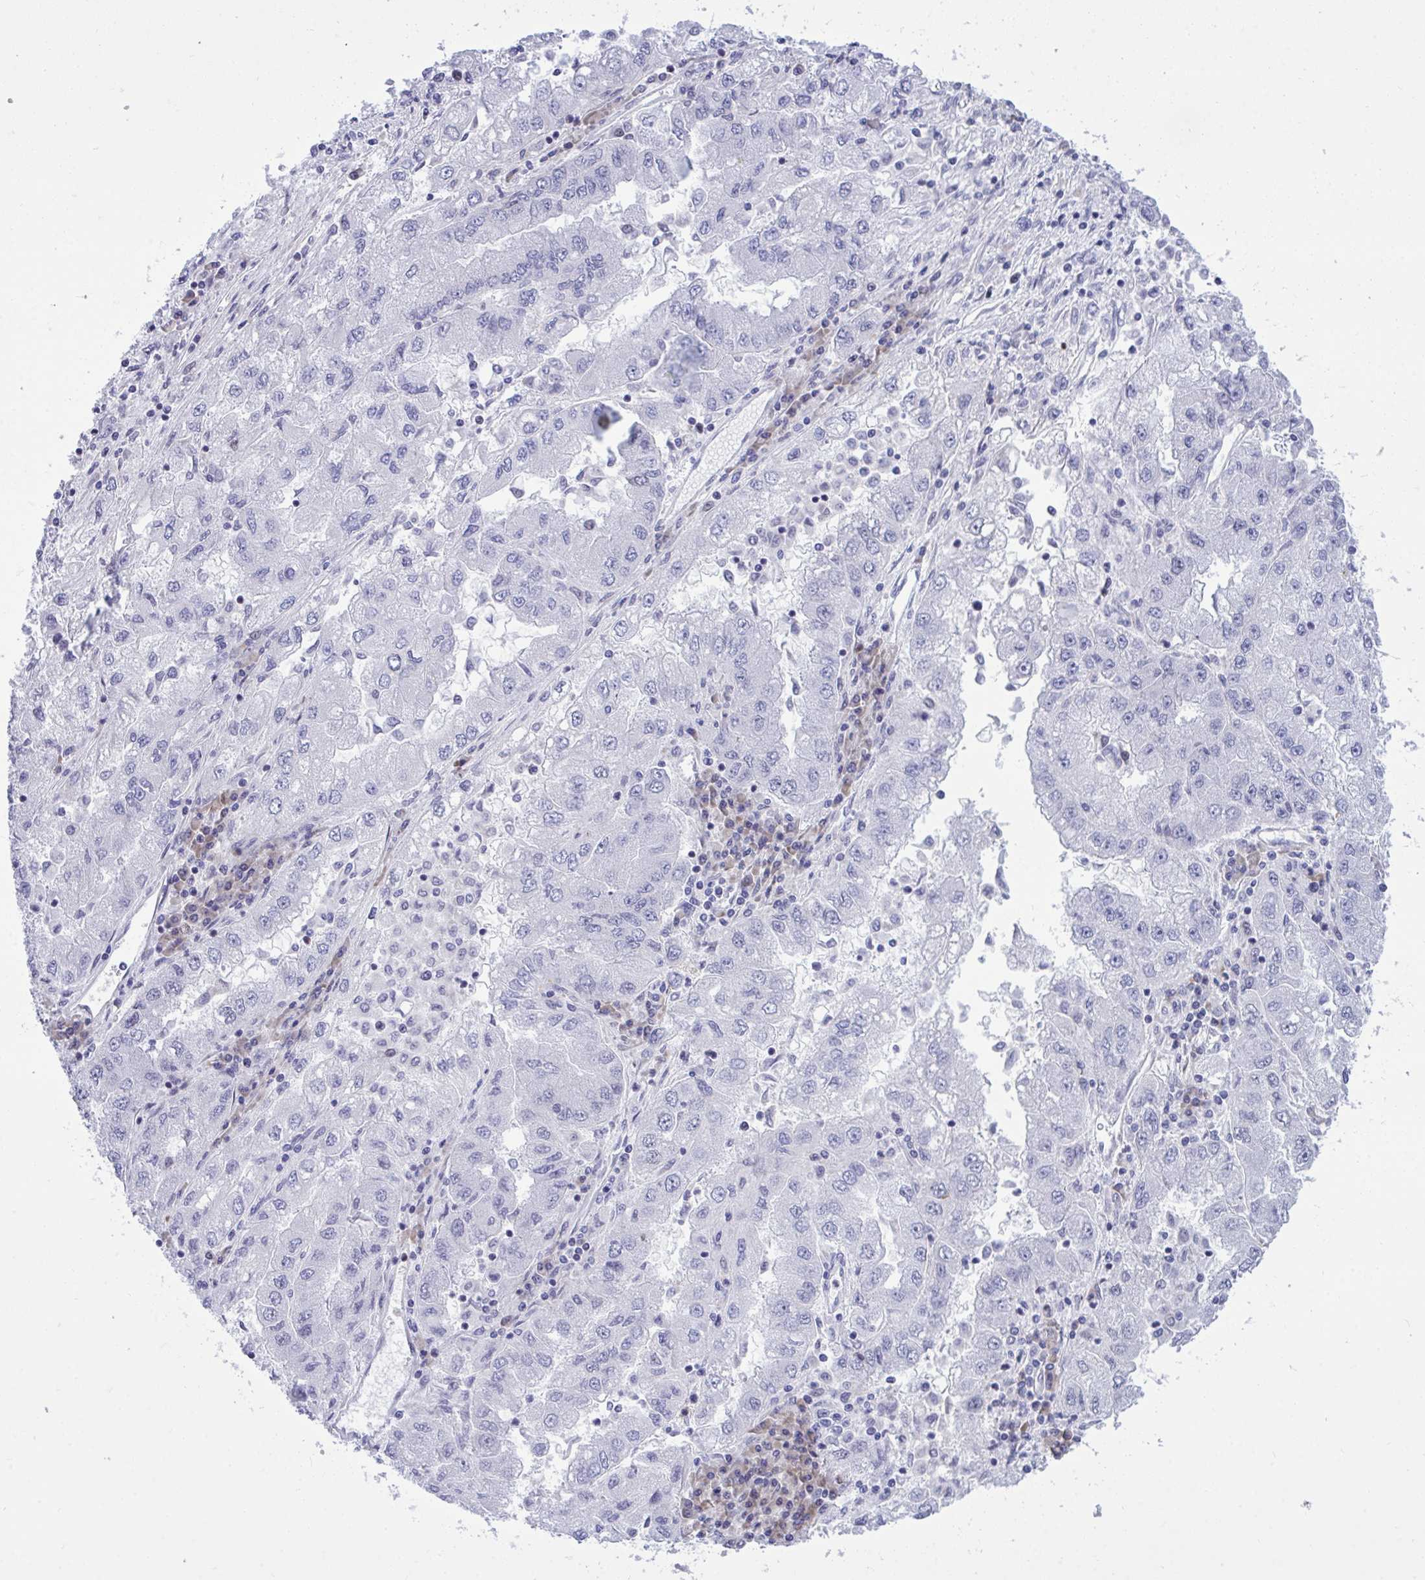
{"staining": {"intensity": "negative", "quantity": "none", "location": "none"}, "tissue": "lung cancer", "cell_type": "Tumor cells", "image_type": "cancer", "snomed": [{"axis": "morphology", "description": "Adenocarcinoma, NOS"}, {"axis": "morphology", "description": "Adenocarcinoma primary or metastatic"}, {"axis": "topography", "description": "Lung"}], "caption": "The micrograph shows no significant positivity in tumor cells of adenocarcinoma (lung).", "gene": "C1QL2", "patient": {"sex": "male", "age": 74}}